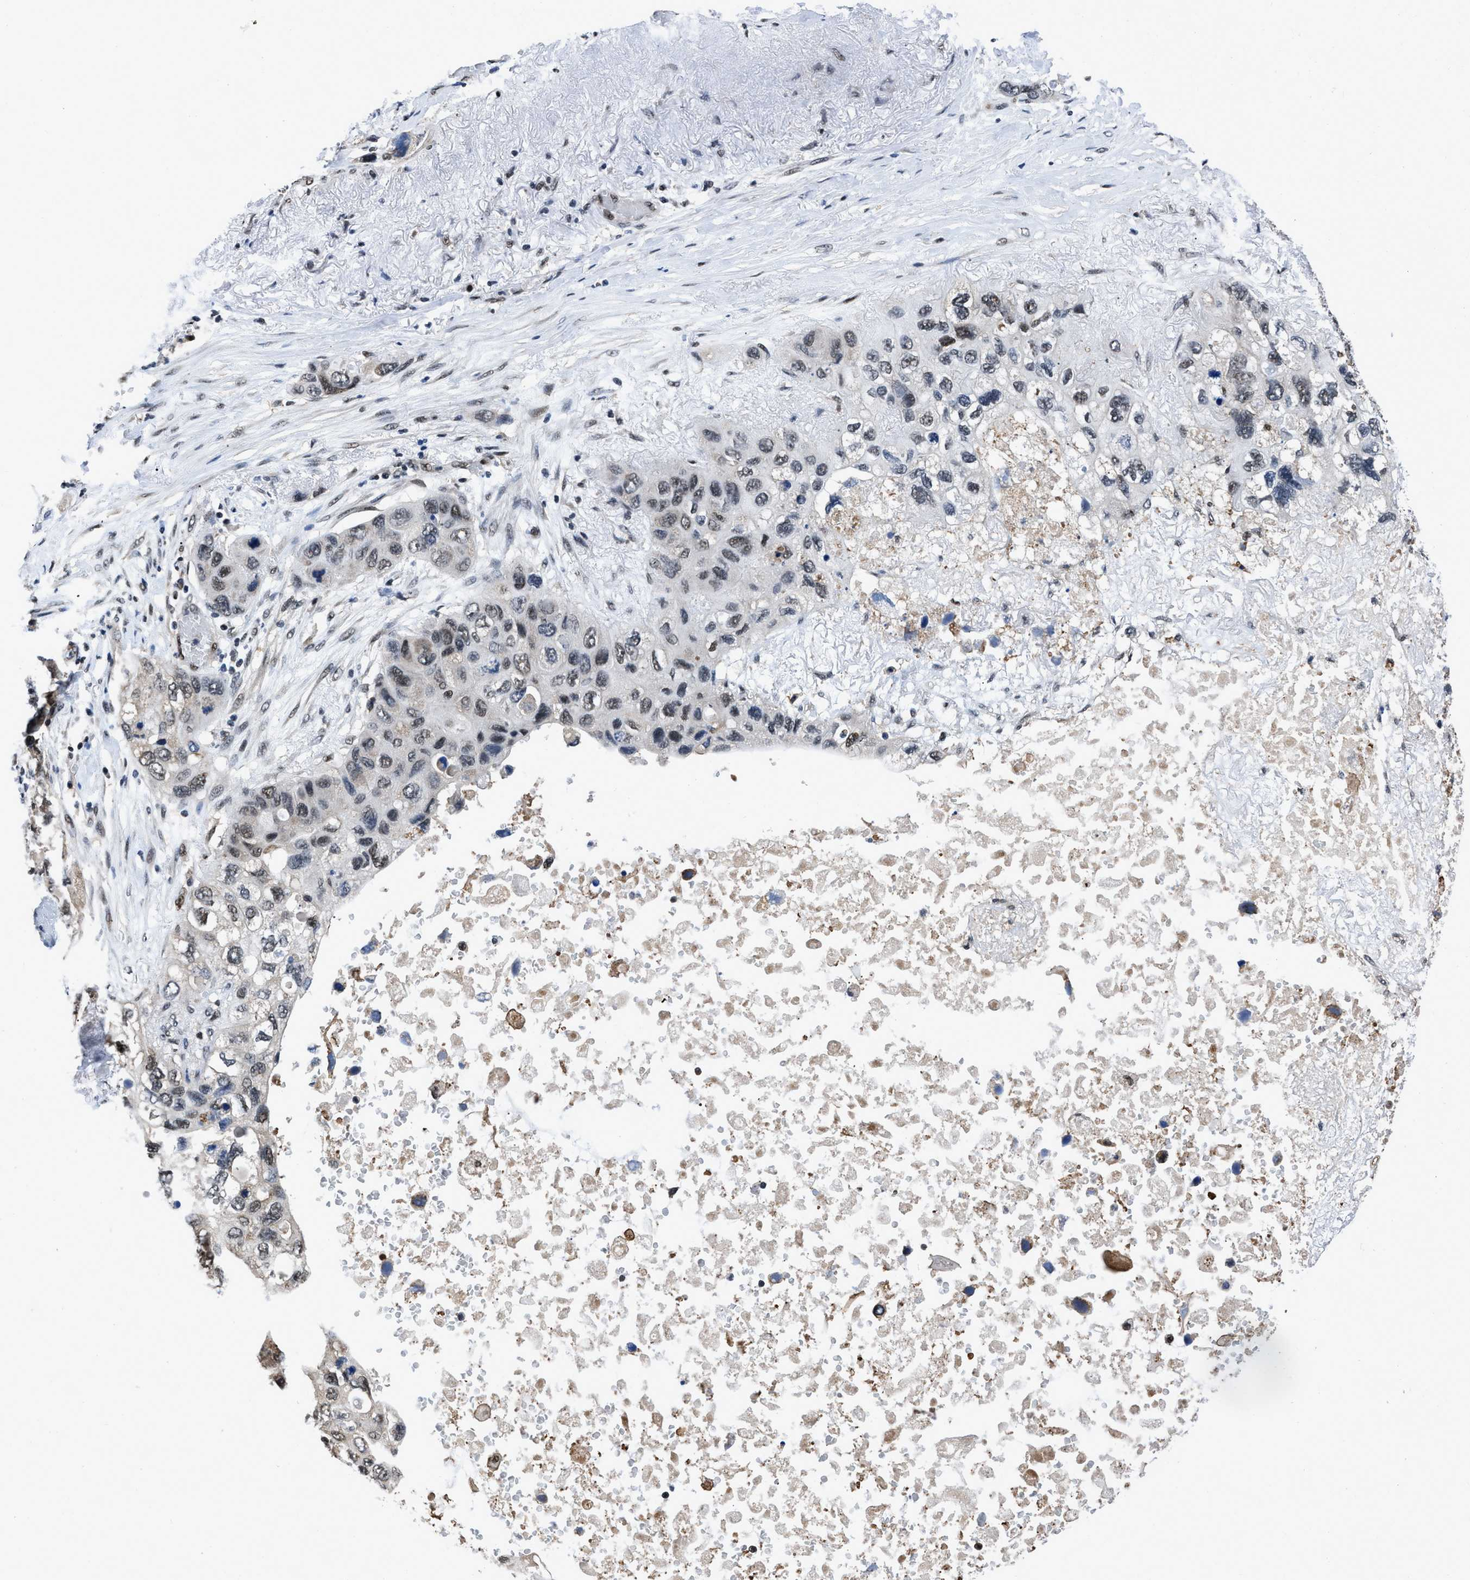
{"staining": {"intensity": "moderate", "quantity": ">75%", "location": "nuclear"}, "tissue": "lung cancer", "cell_type": "Tumor cells", "image_type": "cancer", "snomed": [{"axis": "morphology", "description": "Squamous cell carcinoma, NOS"}, {"axis": "topography", "description": "Lung"}], "caption": "Immunohistochemistry of squamous cell carcinoma (lung) displays medium levels of moderate nuclear expression in approximately >75% of tumor cells.", "gene": "HNRNPH2", "patient": {"sex": "female", "age": 73}}